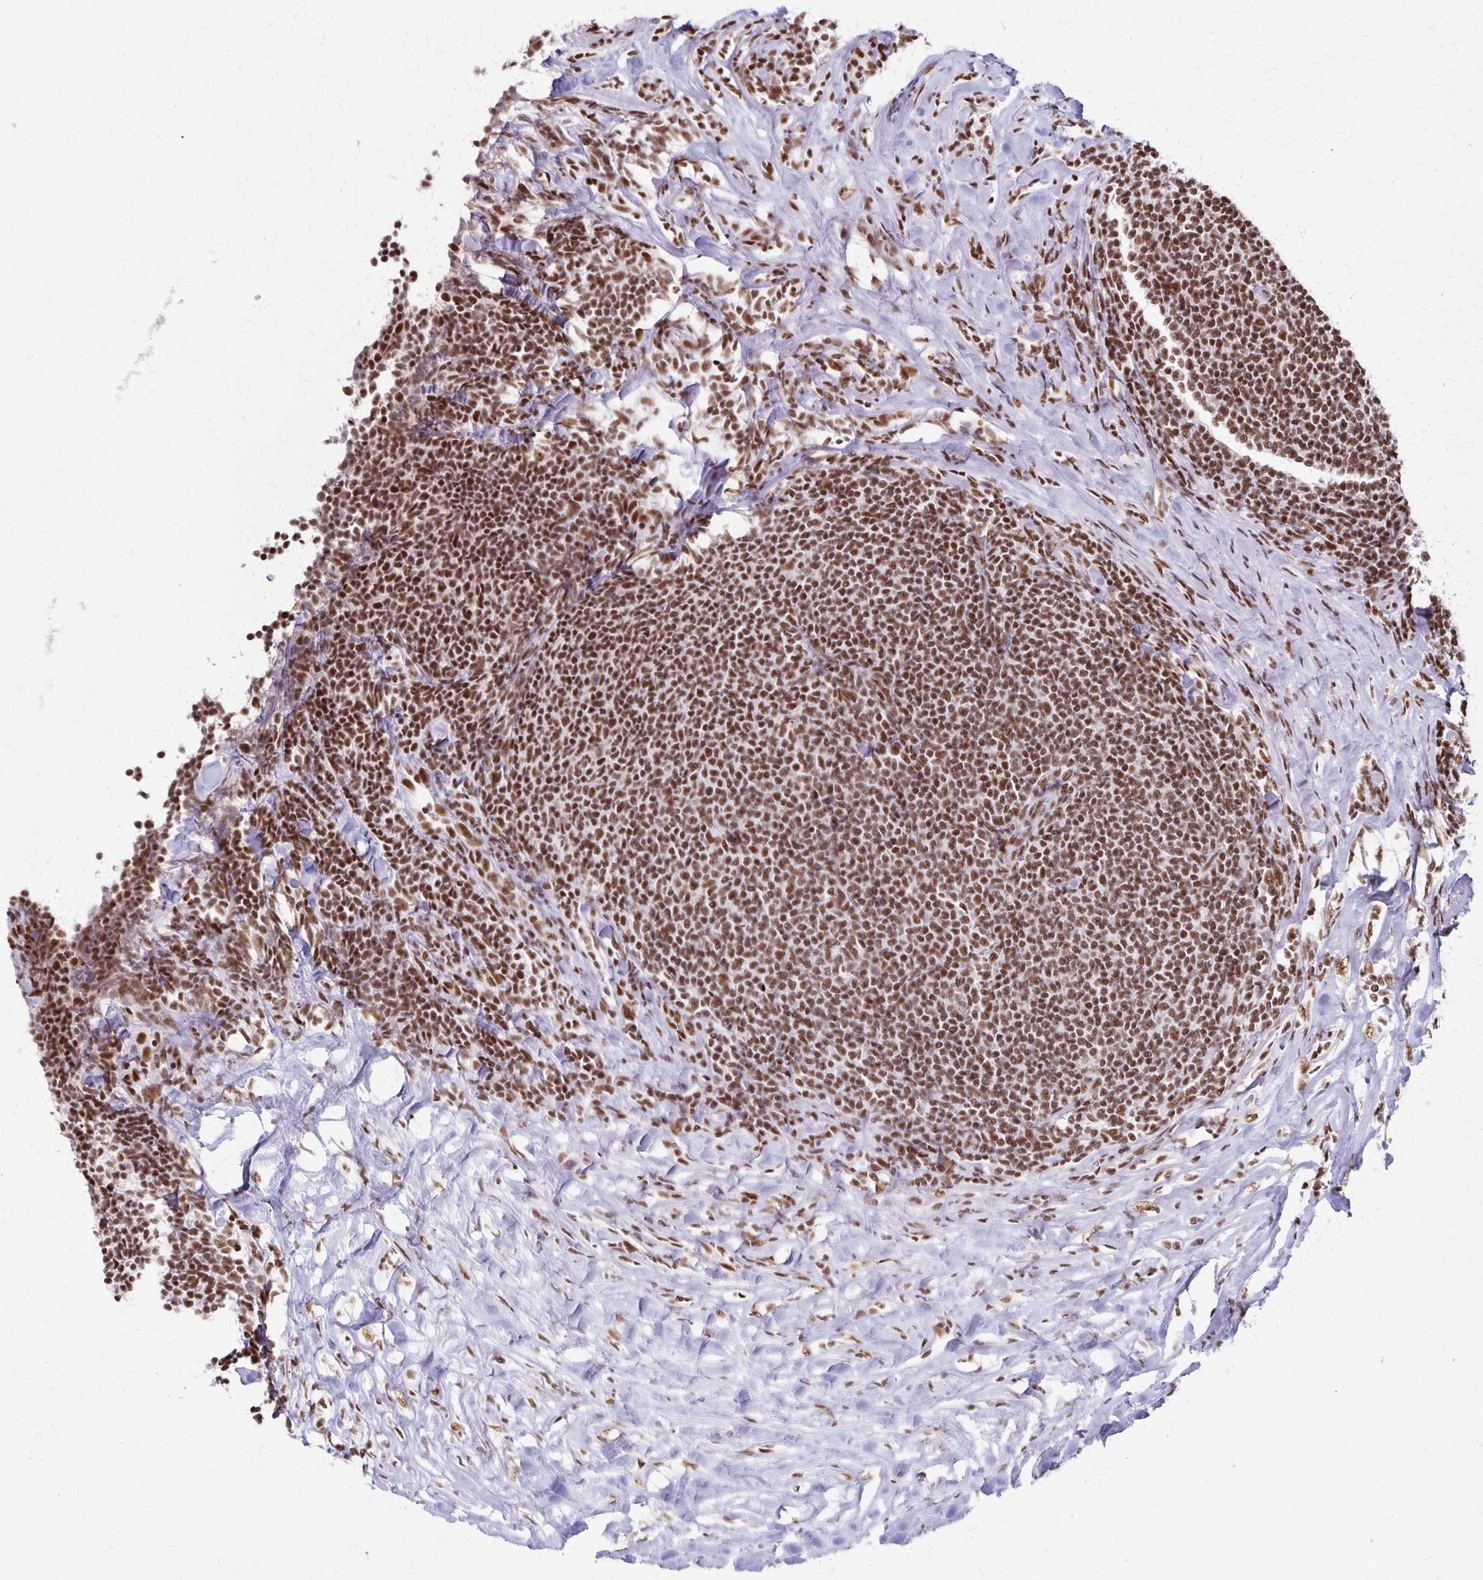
{"staining": {"intensity": "strong", "quantity": ">75%", "location": "nuclear"}, "tissue": "lymphoma", "cell_type": "Tumor cells", "image_type": "cancer", "snomed": [{"axis": "morphology", "description": "Malignant lymphoma, non-Hodgkin's type, Low grade"}, {"axis": "topography", "description": "Lymph node"}], "caption": "Lymphoma stained with immunohistochemistry (IHC) shows strong nuclear staining in about >75% of tumor cells. The staining was performed using DAB to visualize the protein expression in brown, while the nuclei were stained in blue with hematoxylin (Magnification: 20x).", "gene": "XRCC6", "patient": {"sex": "male", "age": 52}}